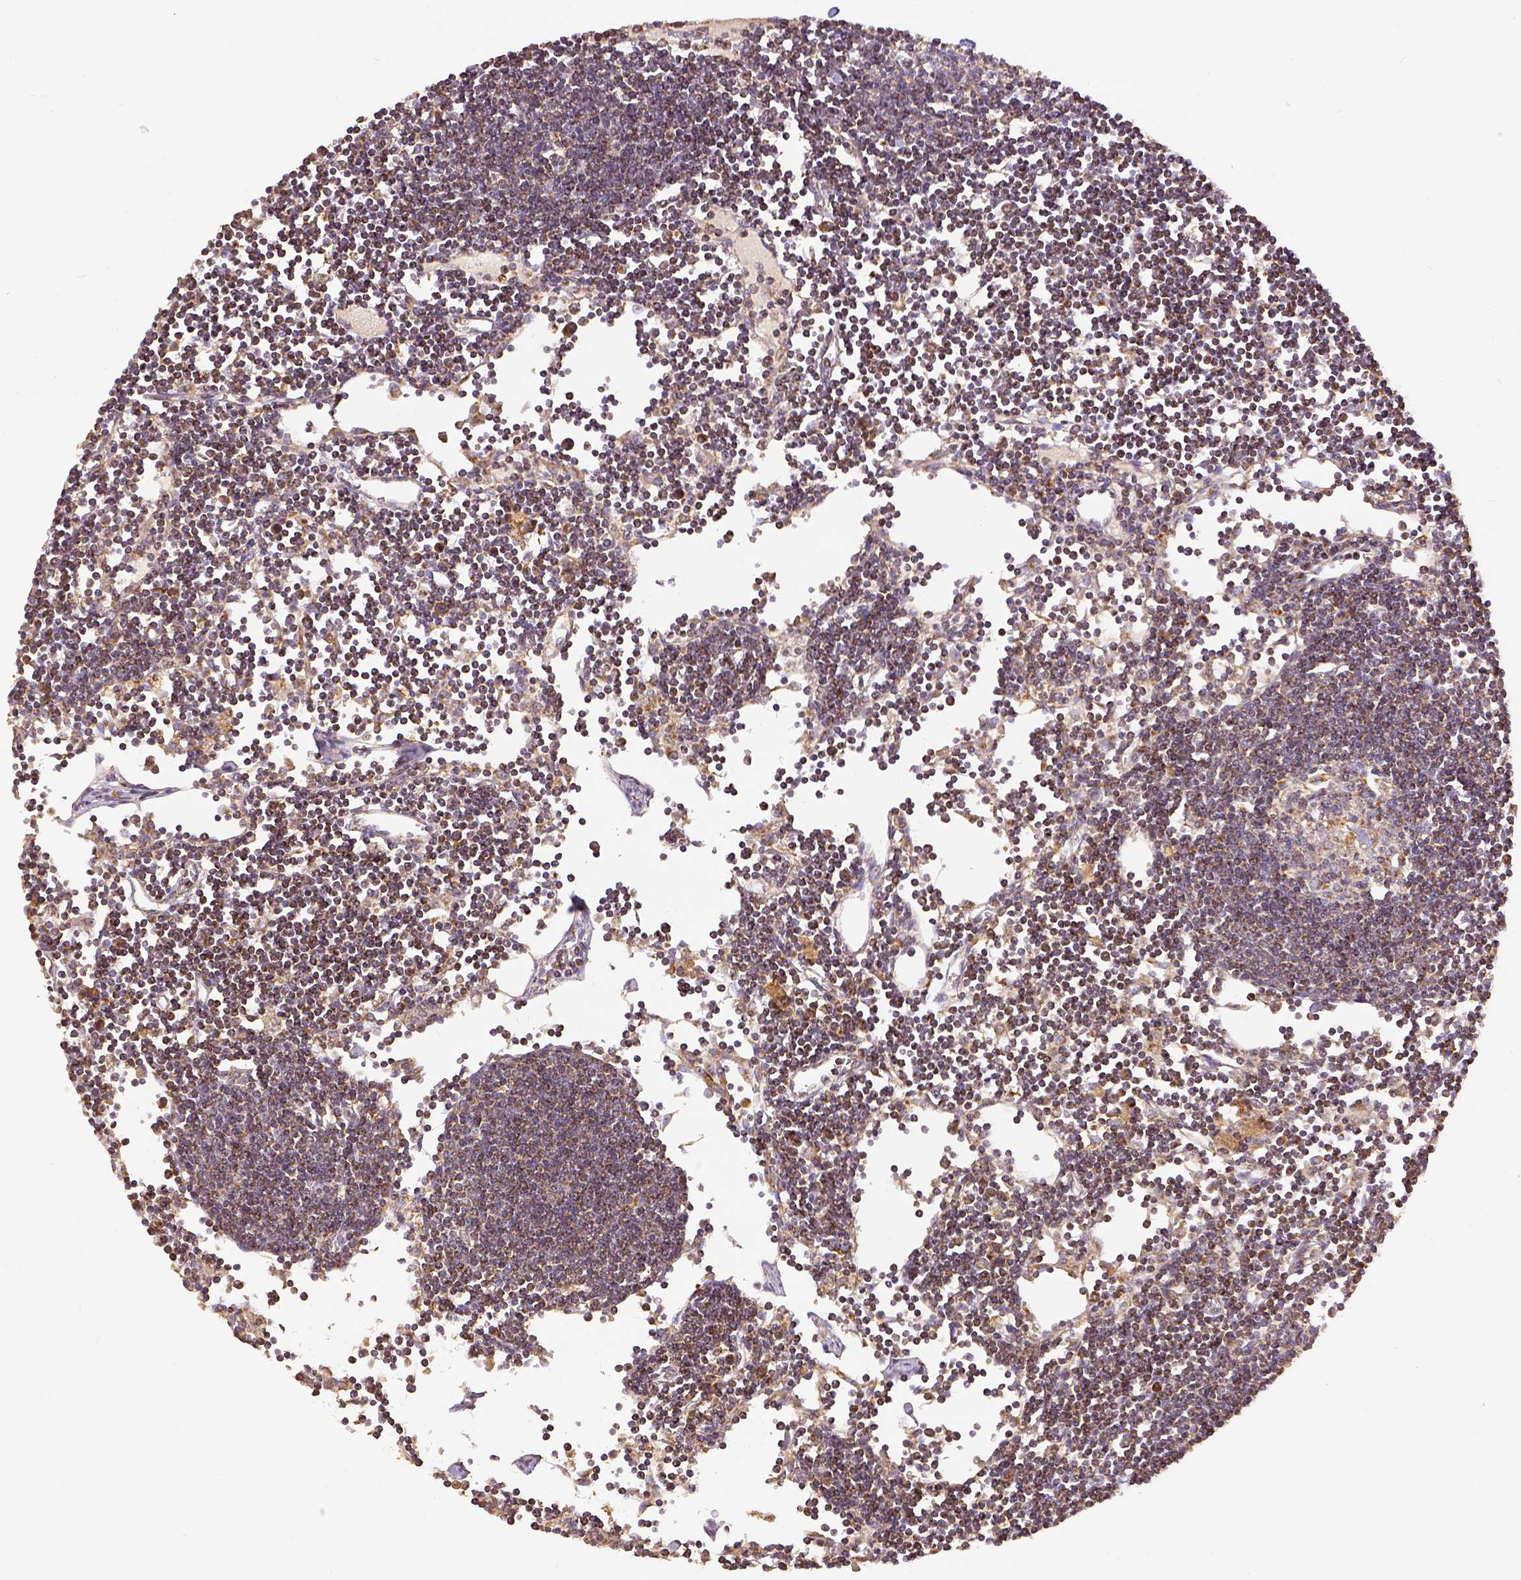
{"staining": {"intensity": "weak", "quantity": ">75%", "location": "cytoplasmic/membranous"}, "tissue": "lymph node", "cell_type": "Germinal center cells", "image_type": "normal", "snomed": [{"axis": "morphology", "description": "Normal tissue, NOS"}, {"axis": "topography", "description": "Lymph node"}], "caption": "Immunohistochemistry (IHC) histopathology image of normal lymph node: lymph node stained using IHC displays low levels of weak protein expression localized specifically in the cytoplasmic/membranous of germinal center cells, appearing as a cytoplasmic/membranous brown color.", "gene": "SDHB", "patient": {"sex": "female", "age": 65}}